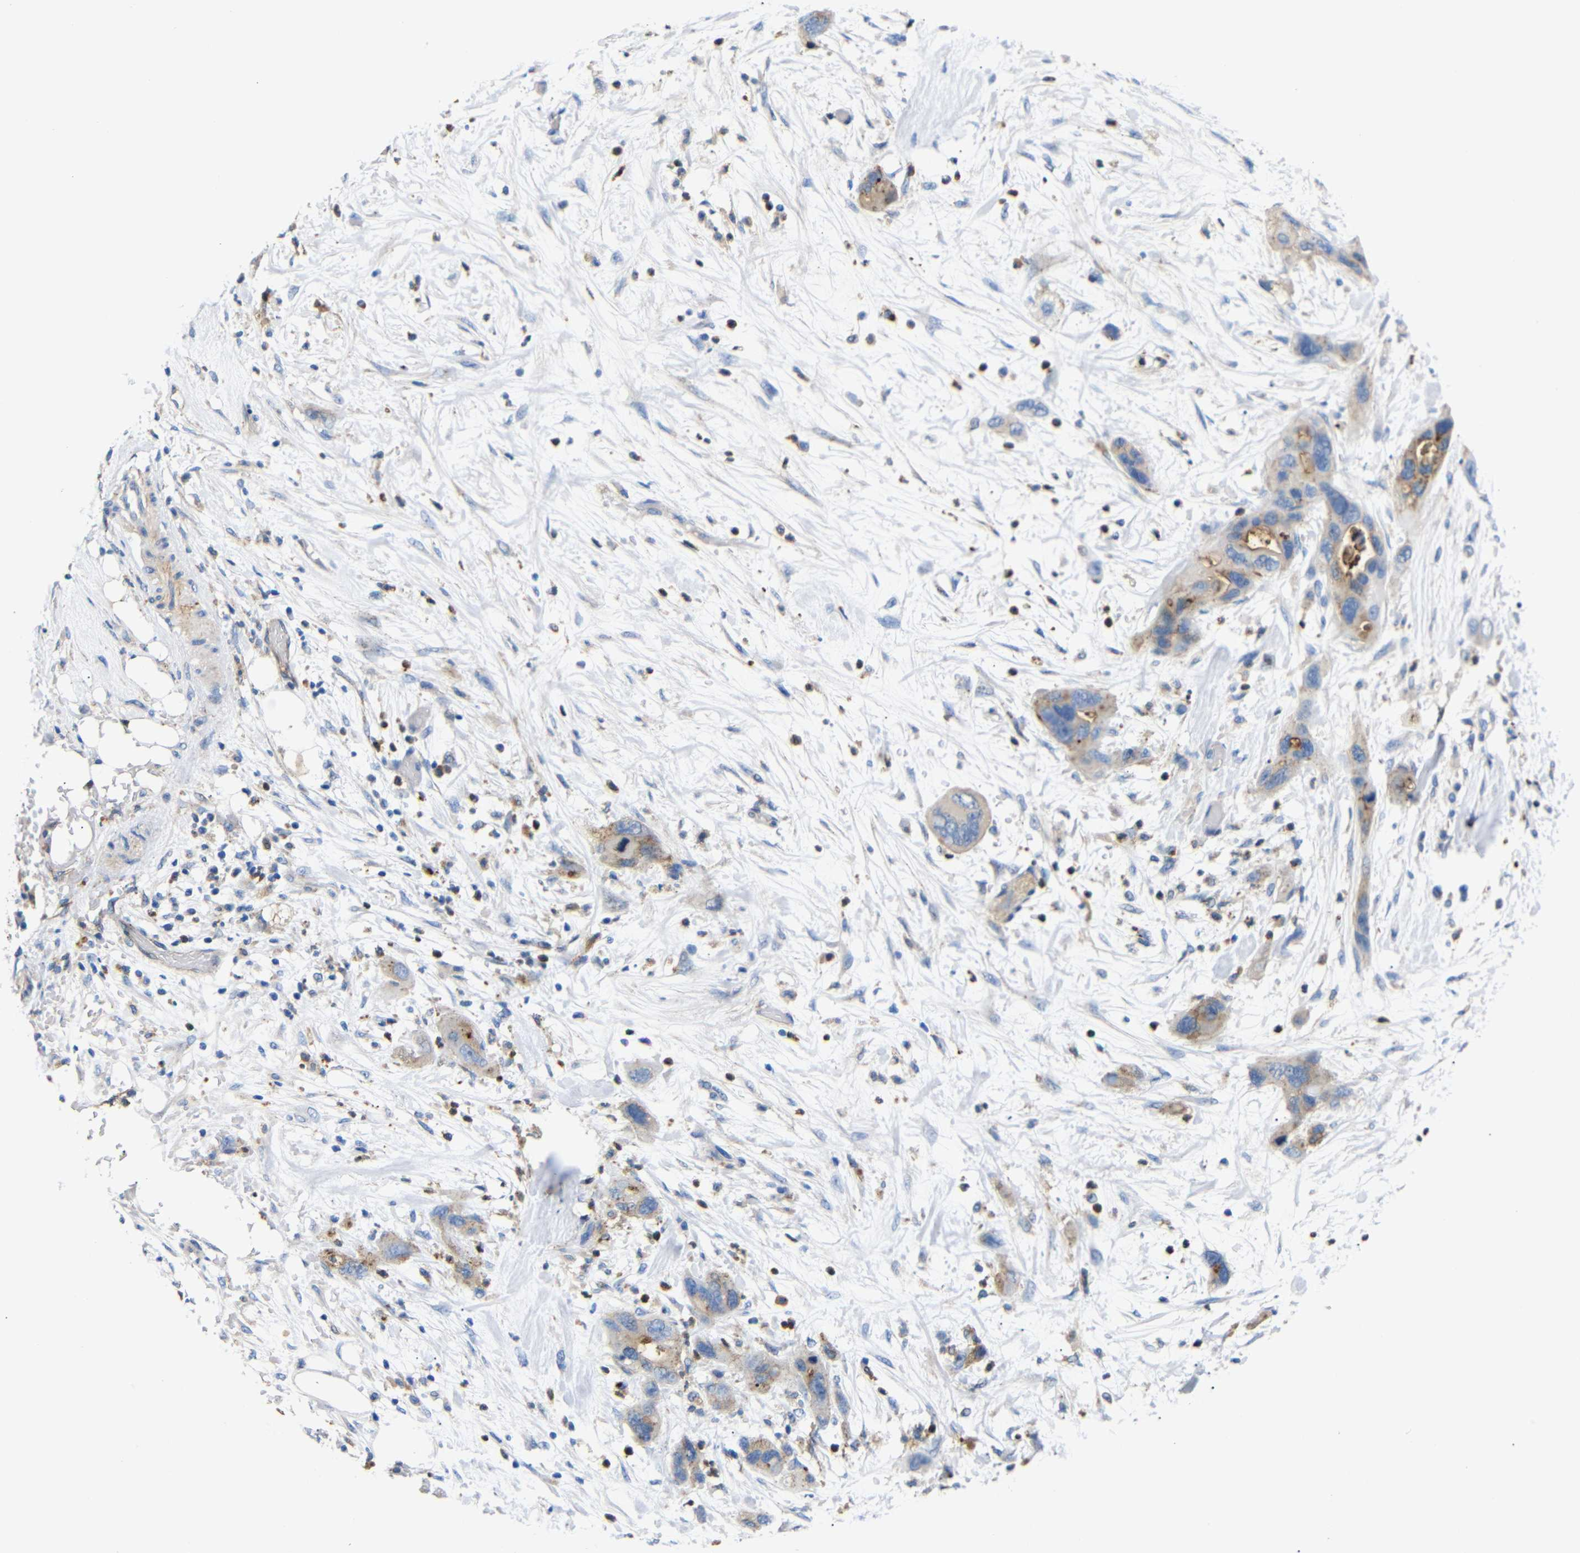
{"staining": {"intensity": "weak", "quantity": ">75%", "location": "cytoplasmic/membranous"}, "tissue": "pancreatic cancer", "cell_type": "Tumor cells", "image_type": "cancer", "snomed": [{"axis": "morphology", "description": "Adenocarcinoma, NOS"}, {"axis": "topography", "description": "Pancreas"}], "caption": "Immunohistochemistry (IHC) (DAB) staining of pancreatic cancer displays weak cytoplasmic/membranous protein expression in about >75% of tumor cells.", "gene": "SDCBP", "patient": {"sex": "female", "age": 71}}